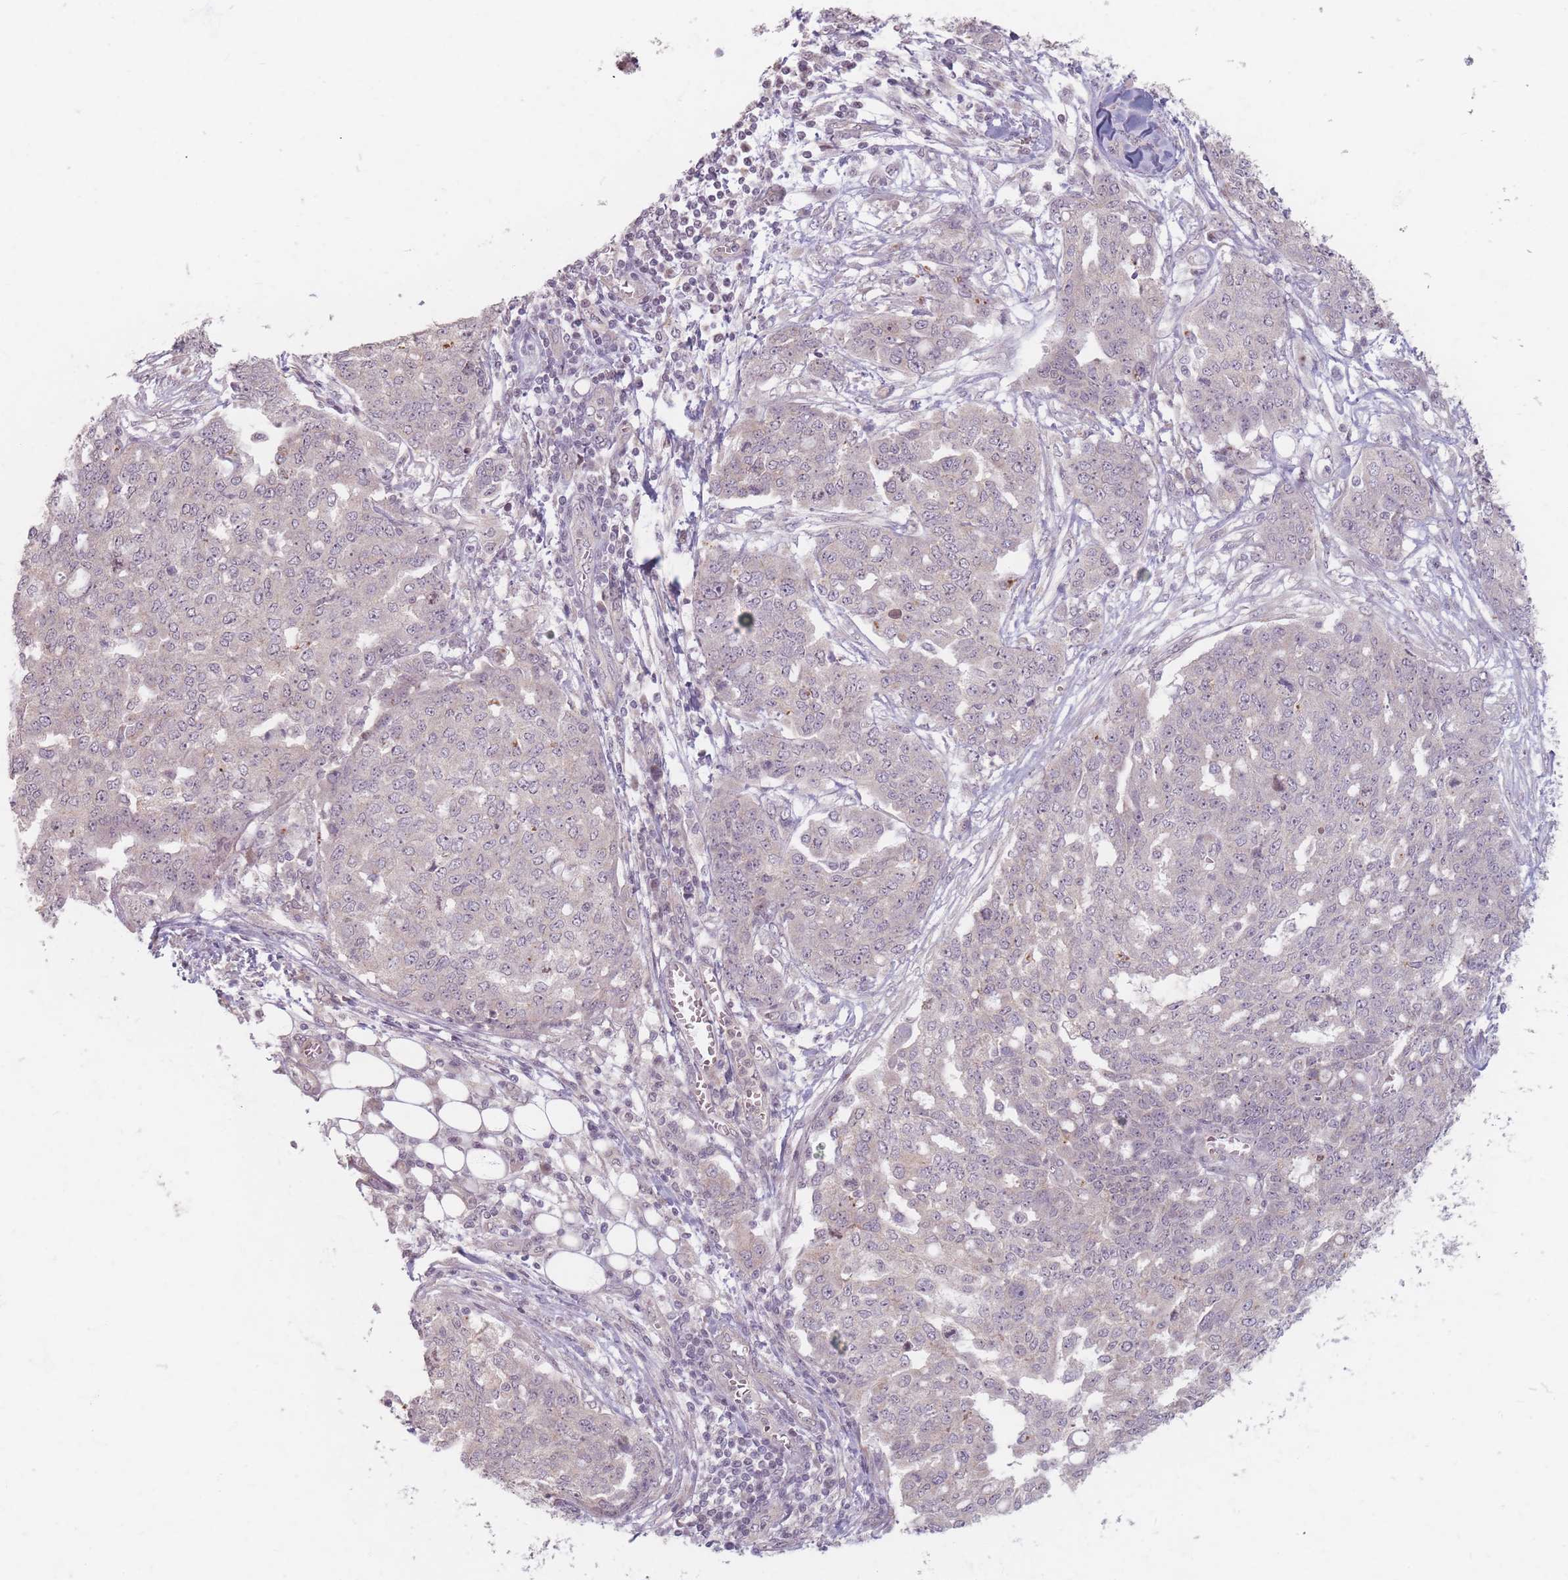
{"staining": {"intensity": "negative", "quantity": "none", "location": "none"}, "tissue": "ovarian cancer", "cell_type": "Tumor cells", "image_type": "cancer", "snomed": [{"axis": "morphology", "description": "Cystadenocarcinoma, serous, NOS"}, {"axis": "topography", "description": "Soft tissue"}, {"axis": "topography", "description": "Ovary"}], "caption": "This is a photomicrograph of immunohistochemistry staining of ovarian cancer (serous cystadenocarcinoma), which shows no staining in tumor cells.", "gene": "GABRA6", "patient": {"sex": "female", "age": 57}}